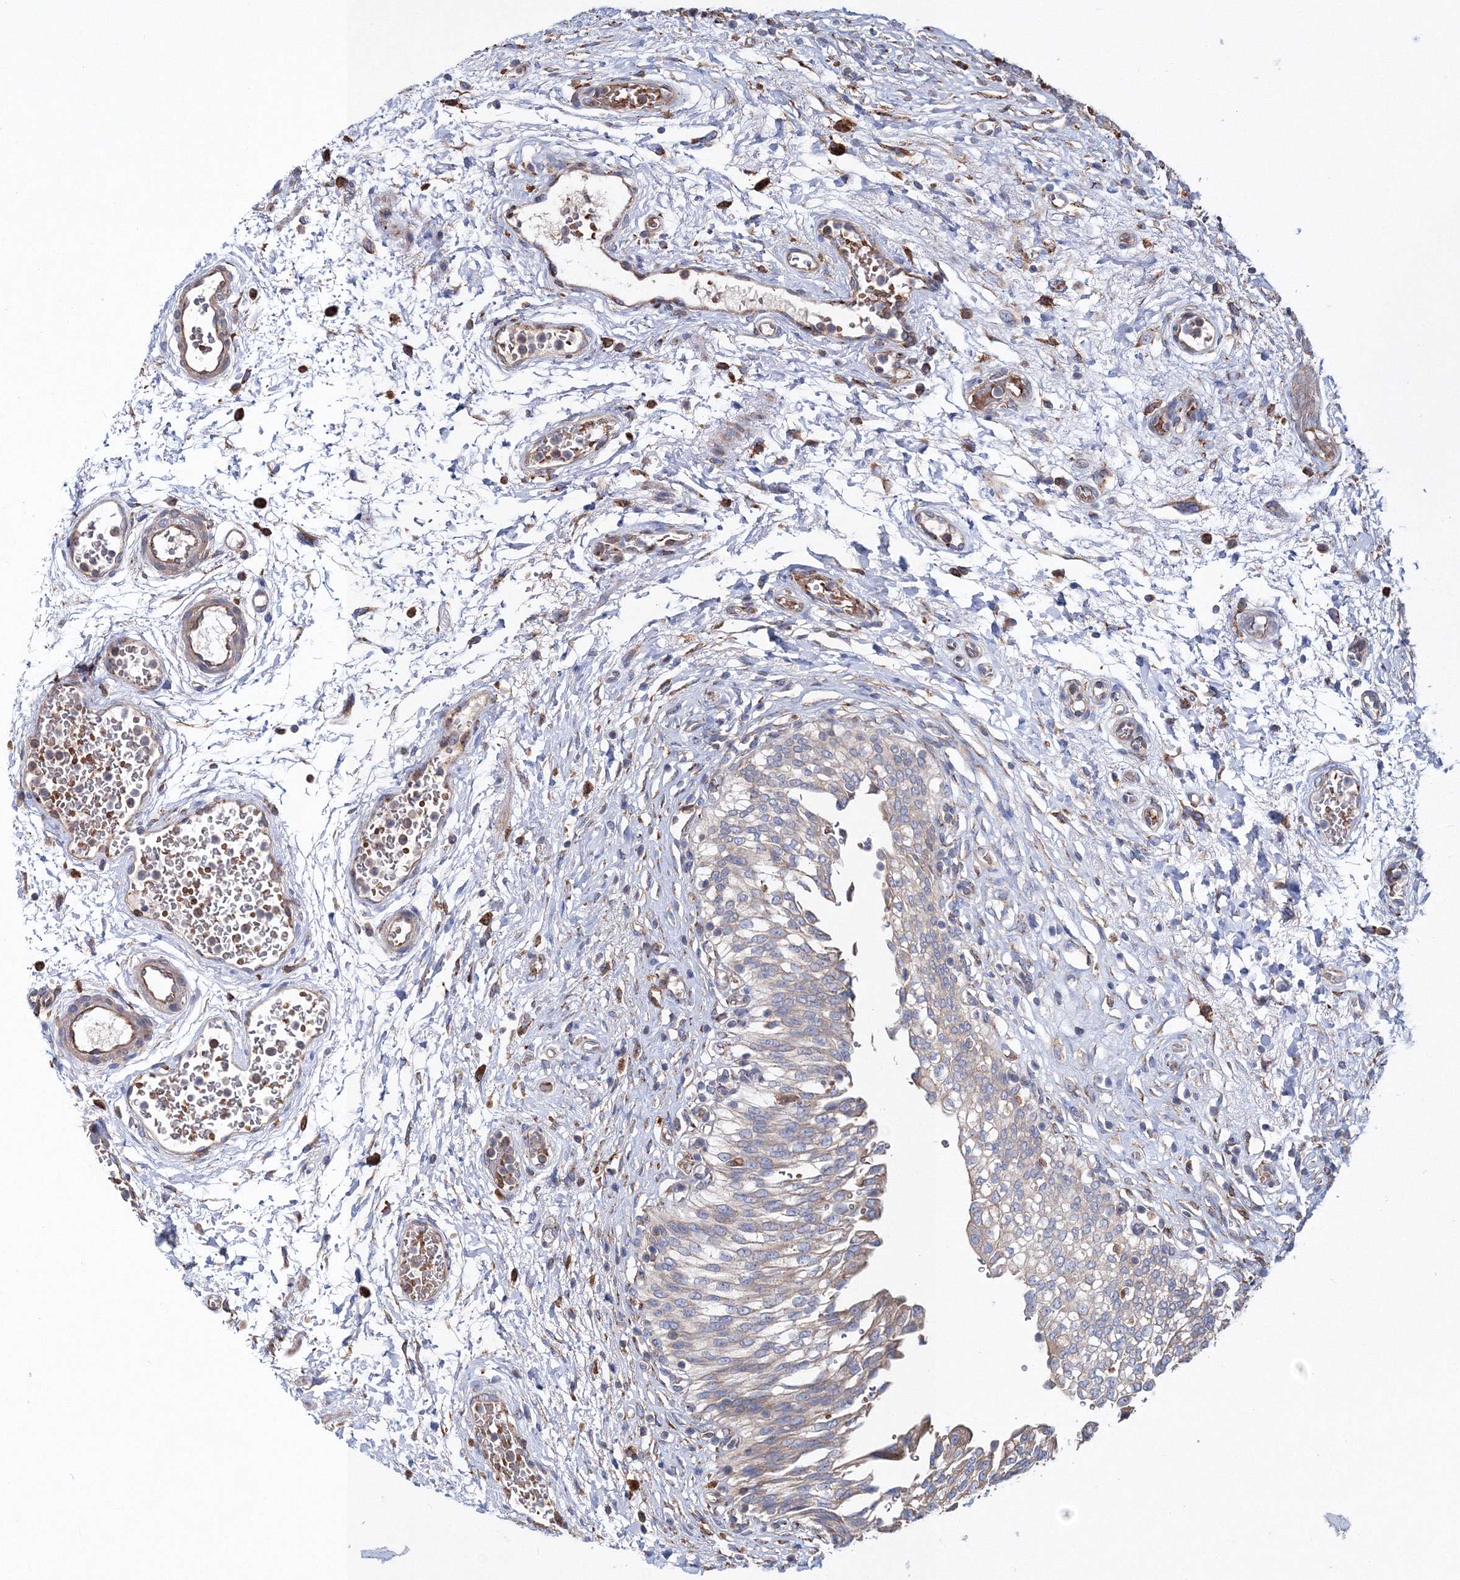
{"staining": {"intensity": "moderate", "quantity": "25%-75%", "location": "cytoplasmic/membranous"}, "tissue": "urinary bladder", "cell_type": "Urothelial cells", "image_type": "normal", "snomed": [{"axis": "morphology", "description": "Urothelial carcinoma, High grade"}, {"axis": "topography", "description": "Urinary bladder"}], "caption": "Protein expression analysis of unremarkable human urinary bladder reveals moderate cytoplasmic/membranous staining in about 25%-75% of urothelial cells. The protein is stained brown, and the nuclei are stained in blue (DAB (3,3'-diaminobenzidine) IHC with brightfield microscopy, high magnification).", "gene": "VPS8", "patient": {"sex": "male", "age": 46}}